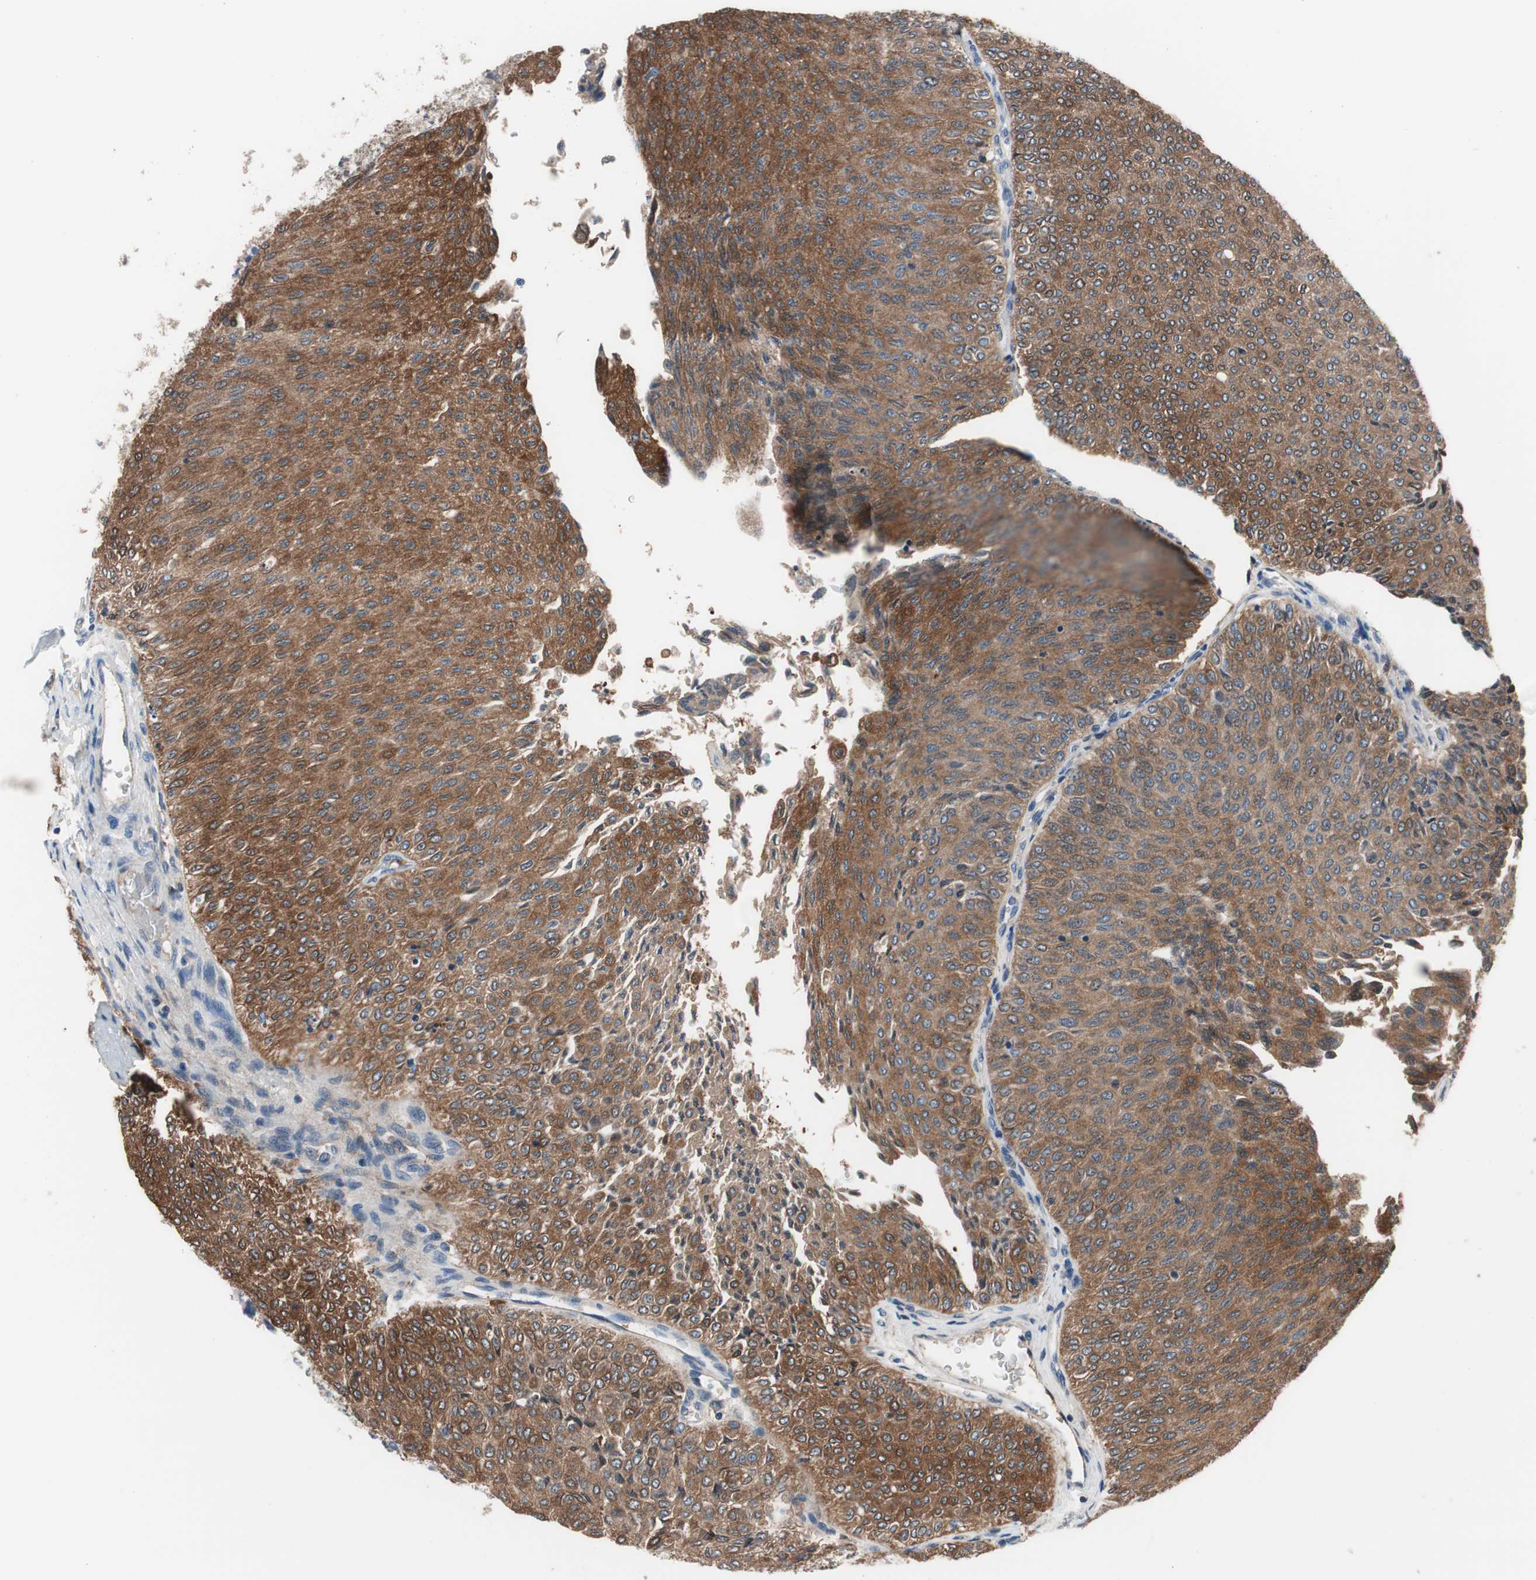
{"staining": {"intensity": "strong", "quantity": "25%-75%", "location": "cytoplasmic/membranous"}, "tissue": "urothelial cancer", "cell_type": "Tumor cells", "image_type": "cancer", "snomed": [{"axis": "morphology", "description": "Urothelial carcinoma, Low grade"}, {"axis": "topography", "description": "Urinary bladder"}], "caption": "Immunohistochemical staining of urothelial carcinoma (low-grade) displays strong cytoplasmic/membranous protein staining in about 25%-75% of tumor cells. (Brightfield microscopy of DAB IHC at high magnification).", "gene": "PRDX2", "patient": {"sex": "male", "age": 78}}